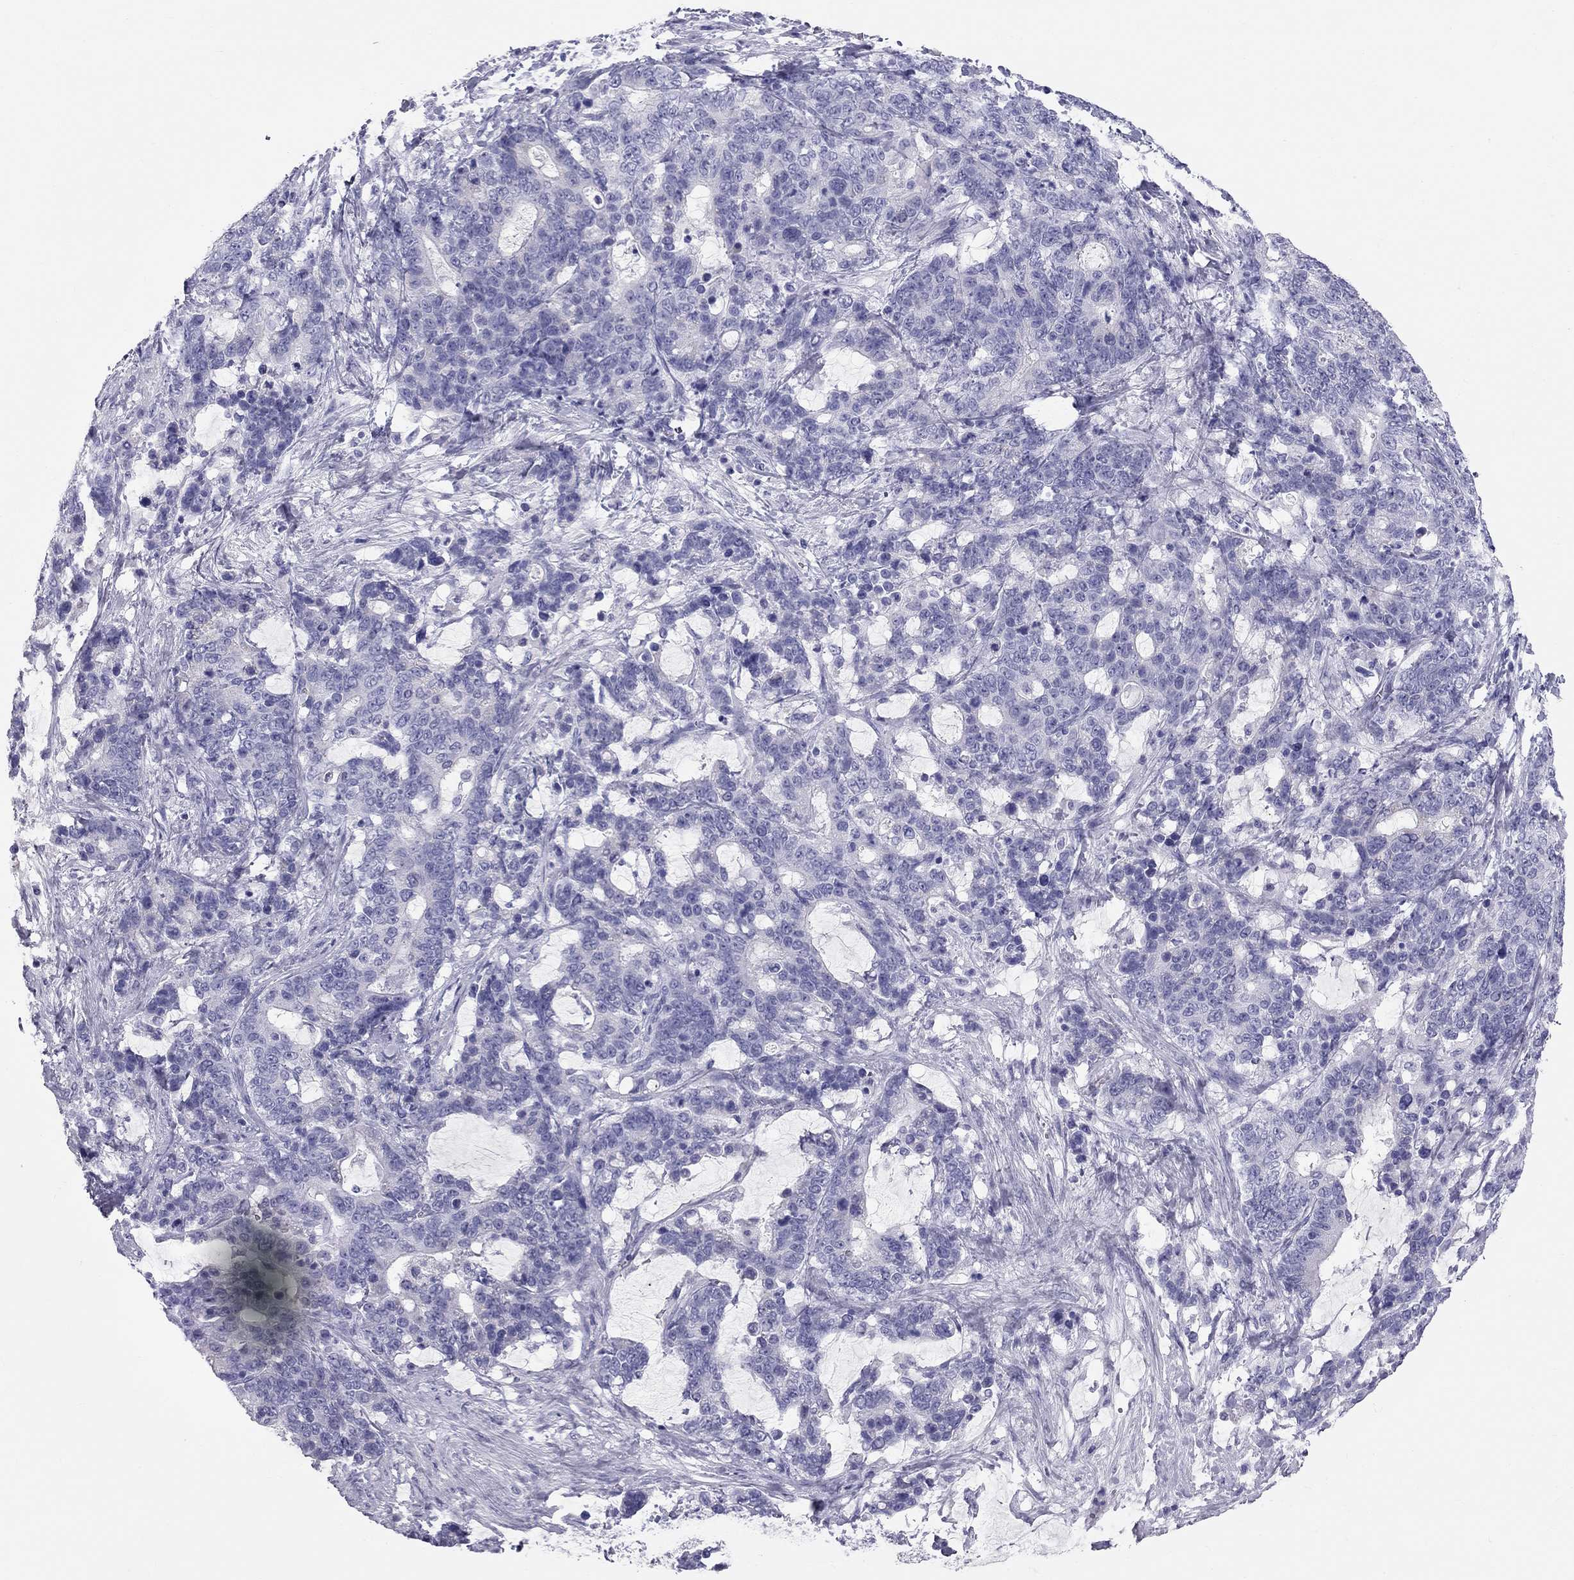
{"staining": {"intensity": "negative", "quantity": "none", "location": "none"}, "tissue": "stomach cancer", "cell_type": "Tumor cells", "image_type": "cancer", "snomed": [{"axis": "morphology", "description": "Normal tissue, NOS"}, {"axis": "morphology", "description": "Adenocarcinoma, NOS"}, {"axis": "topography", "description": "Stomach"}], "caption": "High power microscopy micrograph of an immunohistochemistry (IHC) histopathology image of stomach adenocarcinoma, revealing no significant positivity in tumor cells.", "gene": "TRPM3", "patient": {"sex": "female", "age": 64}}